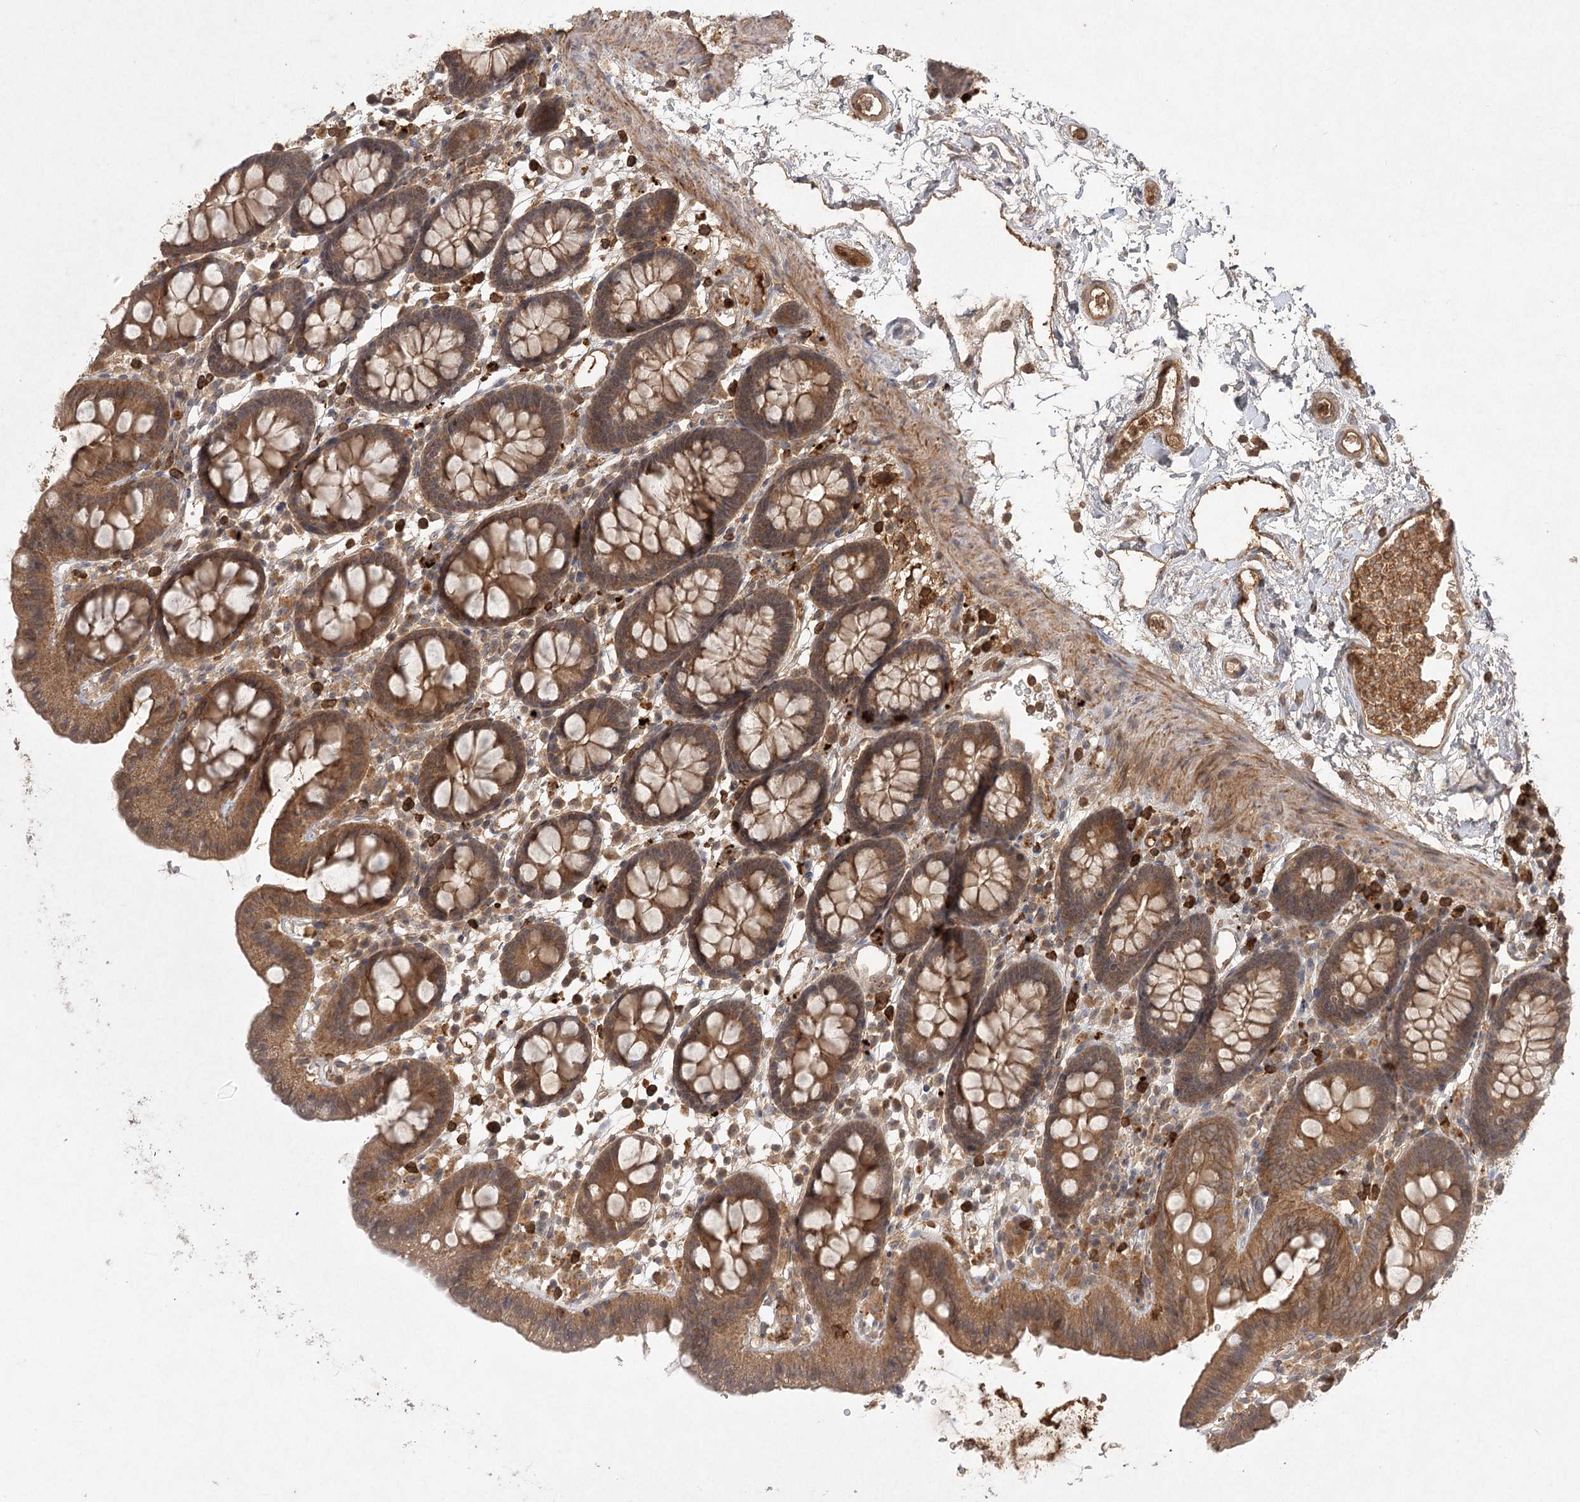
{"staining": {"intensity": "moderate", "quantity": ">75%", "location": "cytoplasmic/membranous"}, "tissue": "colon", "cell_type": "Endothelial cells", "image_type": "normal", "snomed": [{"axis": "morphology", "description": "Normal tissue, NOS"}, {"axis": "topography", "description": "Colon"}], "caption": "Endothelial cells reveal moderate cytoplasmic/membranous expression in about >75% of cells in benign colon.", "gene": "ARL13A", "patient": {"sex": "male", "age": 75}}